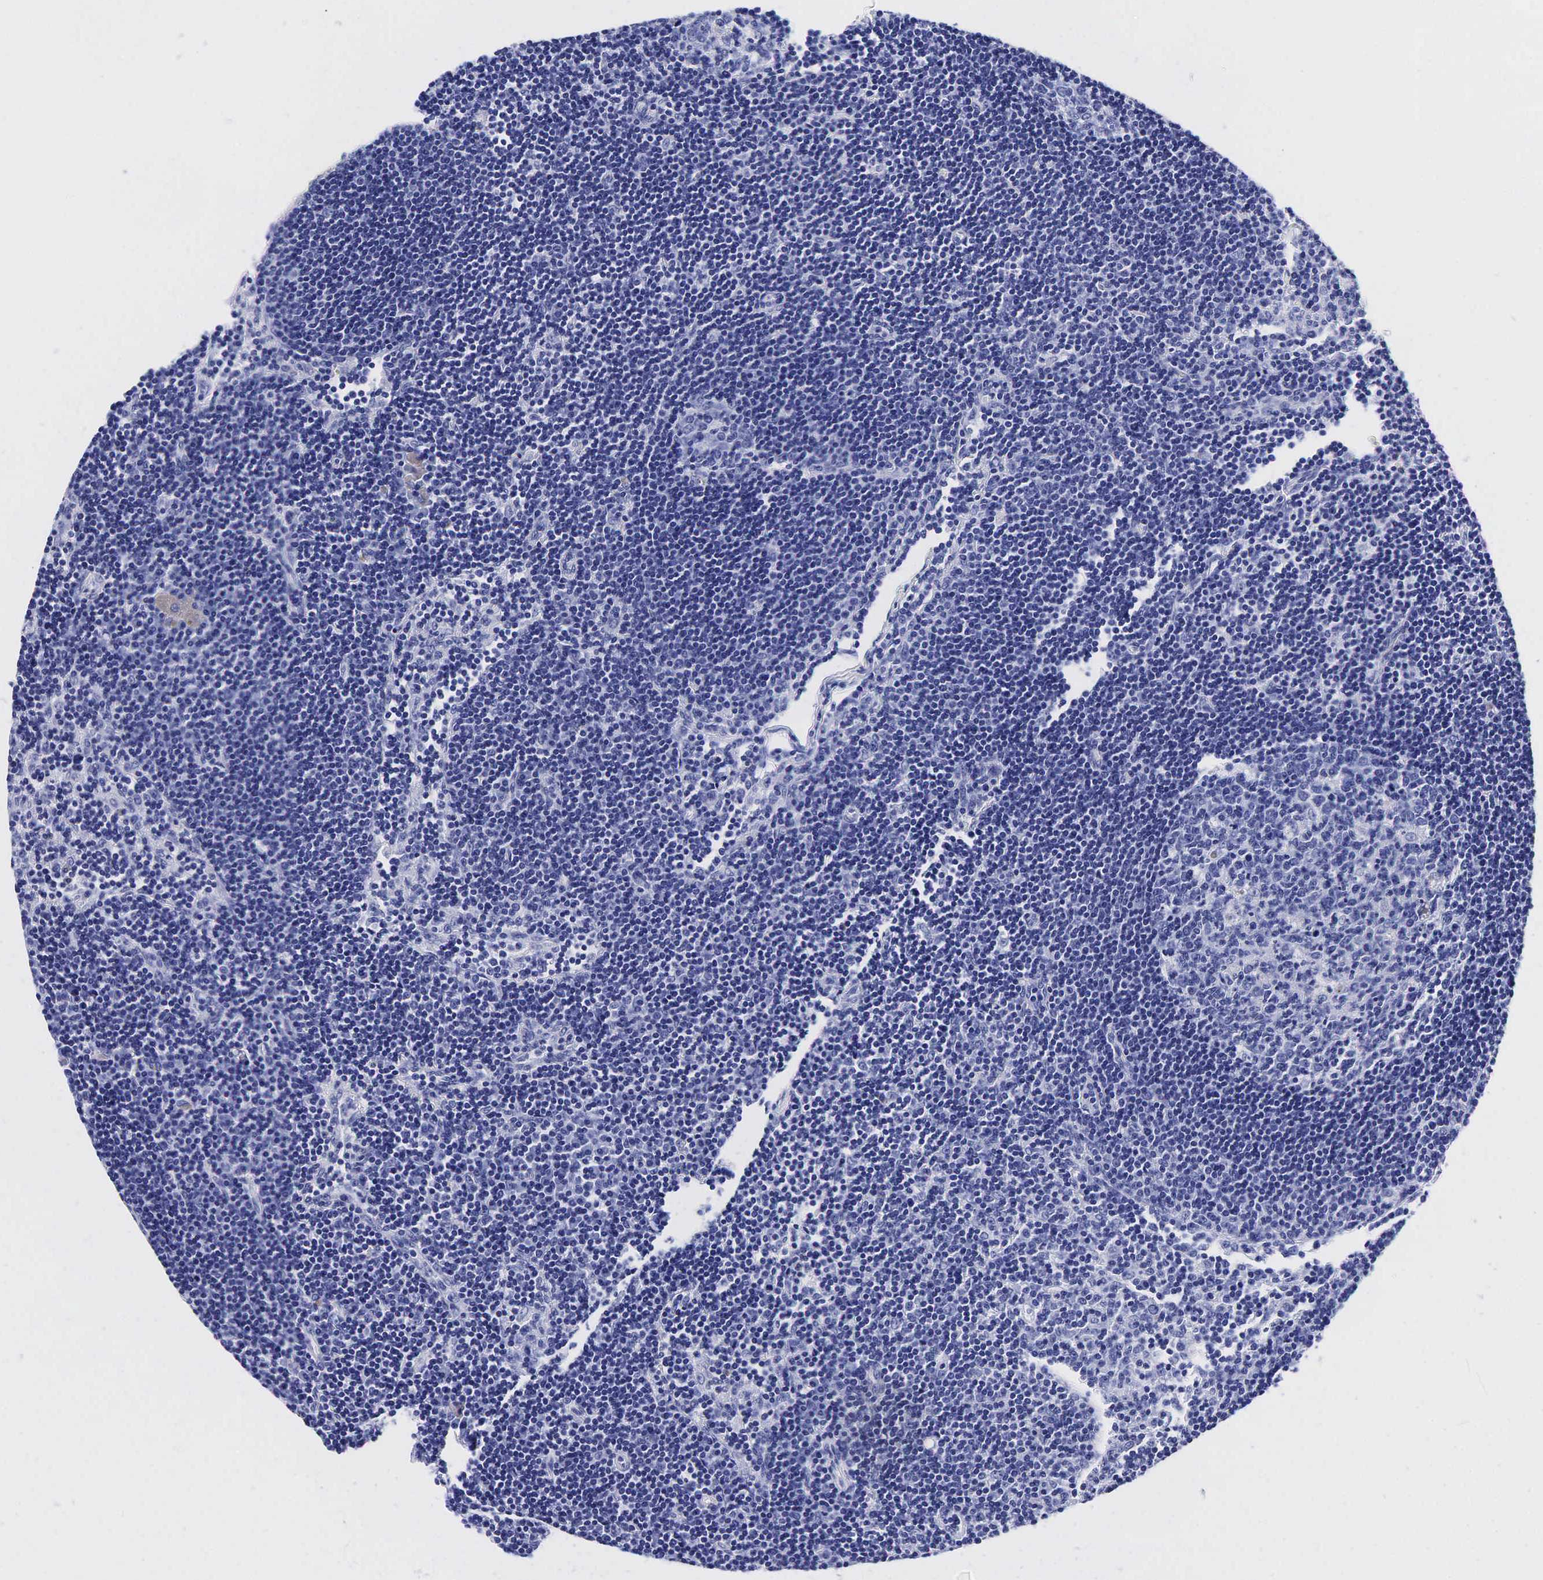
{"staining": {"intensity": "negative", "quantity": "none", "location": "none"}, "tissue": "lymph node", "cell_type": "Germinal center cells", "image_type": "normal", "snomed": [{"axis": "morphology", "description": "Normal tissue, NOS"}, {"axis": "topography", "description": "Lymph node"}], "caption": "An immunohistochemistry (IHC) histopathology image of benign lymph node is shown. There is no staining in germinal center cells of lymph node. (DAB (3,3'-diaminobenzidine) immunohistochemistry (IHC), high magnification).", "gene": "ACP3", "patient": {"sex": "female", "age": 53}}